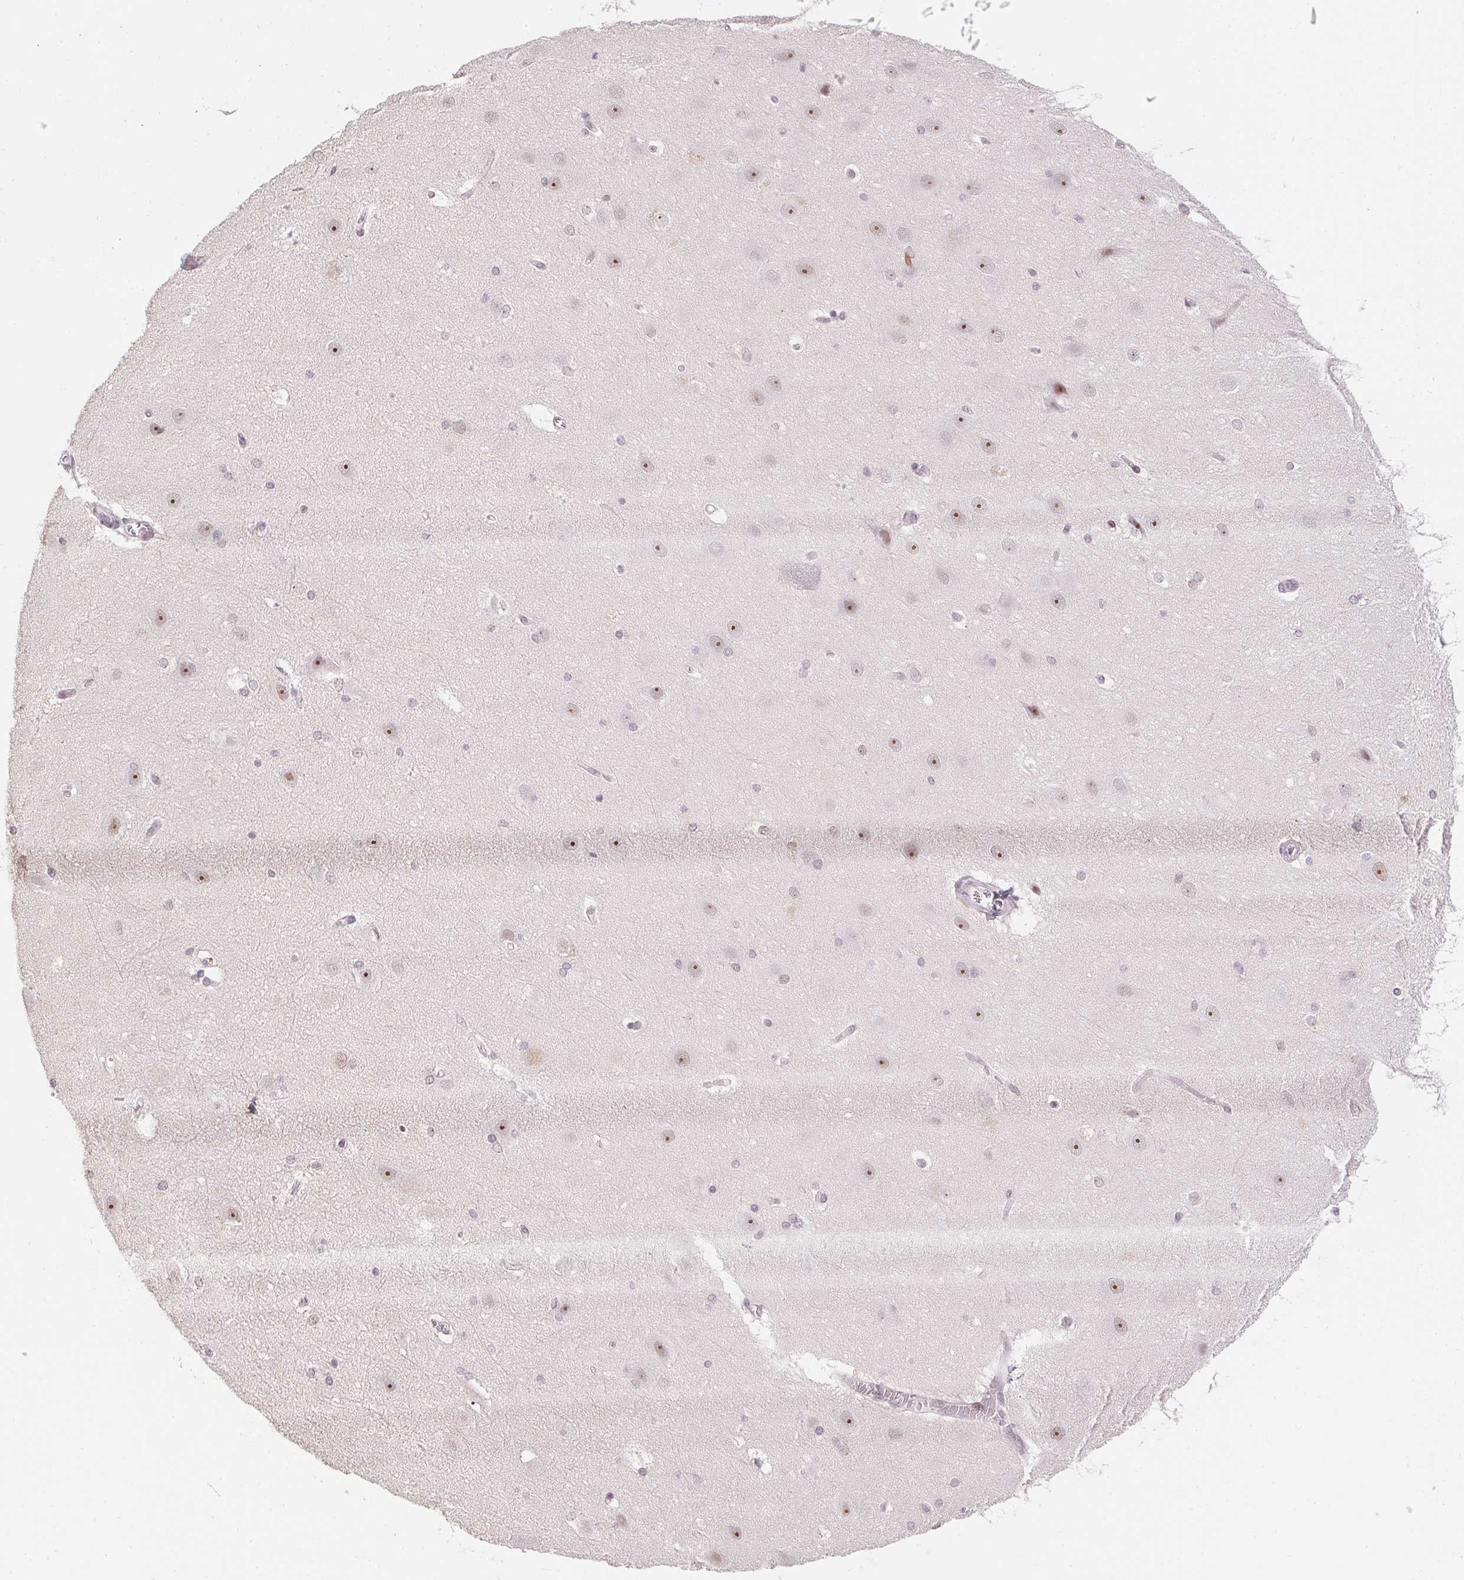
{"staining": {"intensity": "negative", "quantity": "none", "location": "none"}, "tissue": "hippocampus", "cell_type": "Glial cells", "image_type": "normal", "snomed": [{"axis": "morphology", "description": "Normal tissue, NOS"}, {"axis": "topography", "description": "Cerebral cortex"}, {"axis": "topography", "description": "Hippocampus"}], "caption": "A photomicrograph of hippocampus stained for a protein reveals no brown staining in glial cells. (DAB immunohistochemistry (IHC), high magnification).", "gene": "KDM4D", "patient": {"sex": "female", "age": 19}}